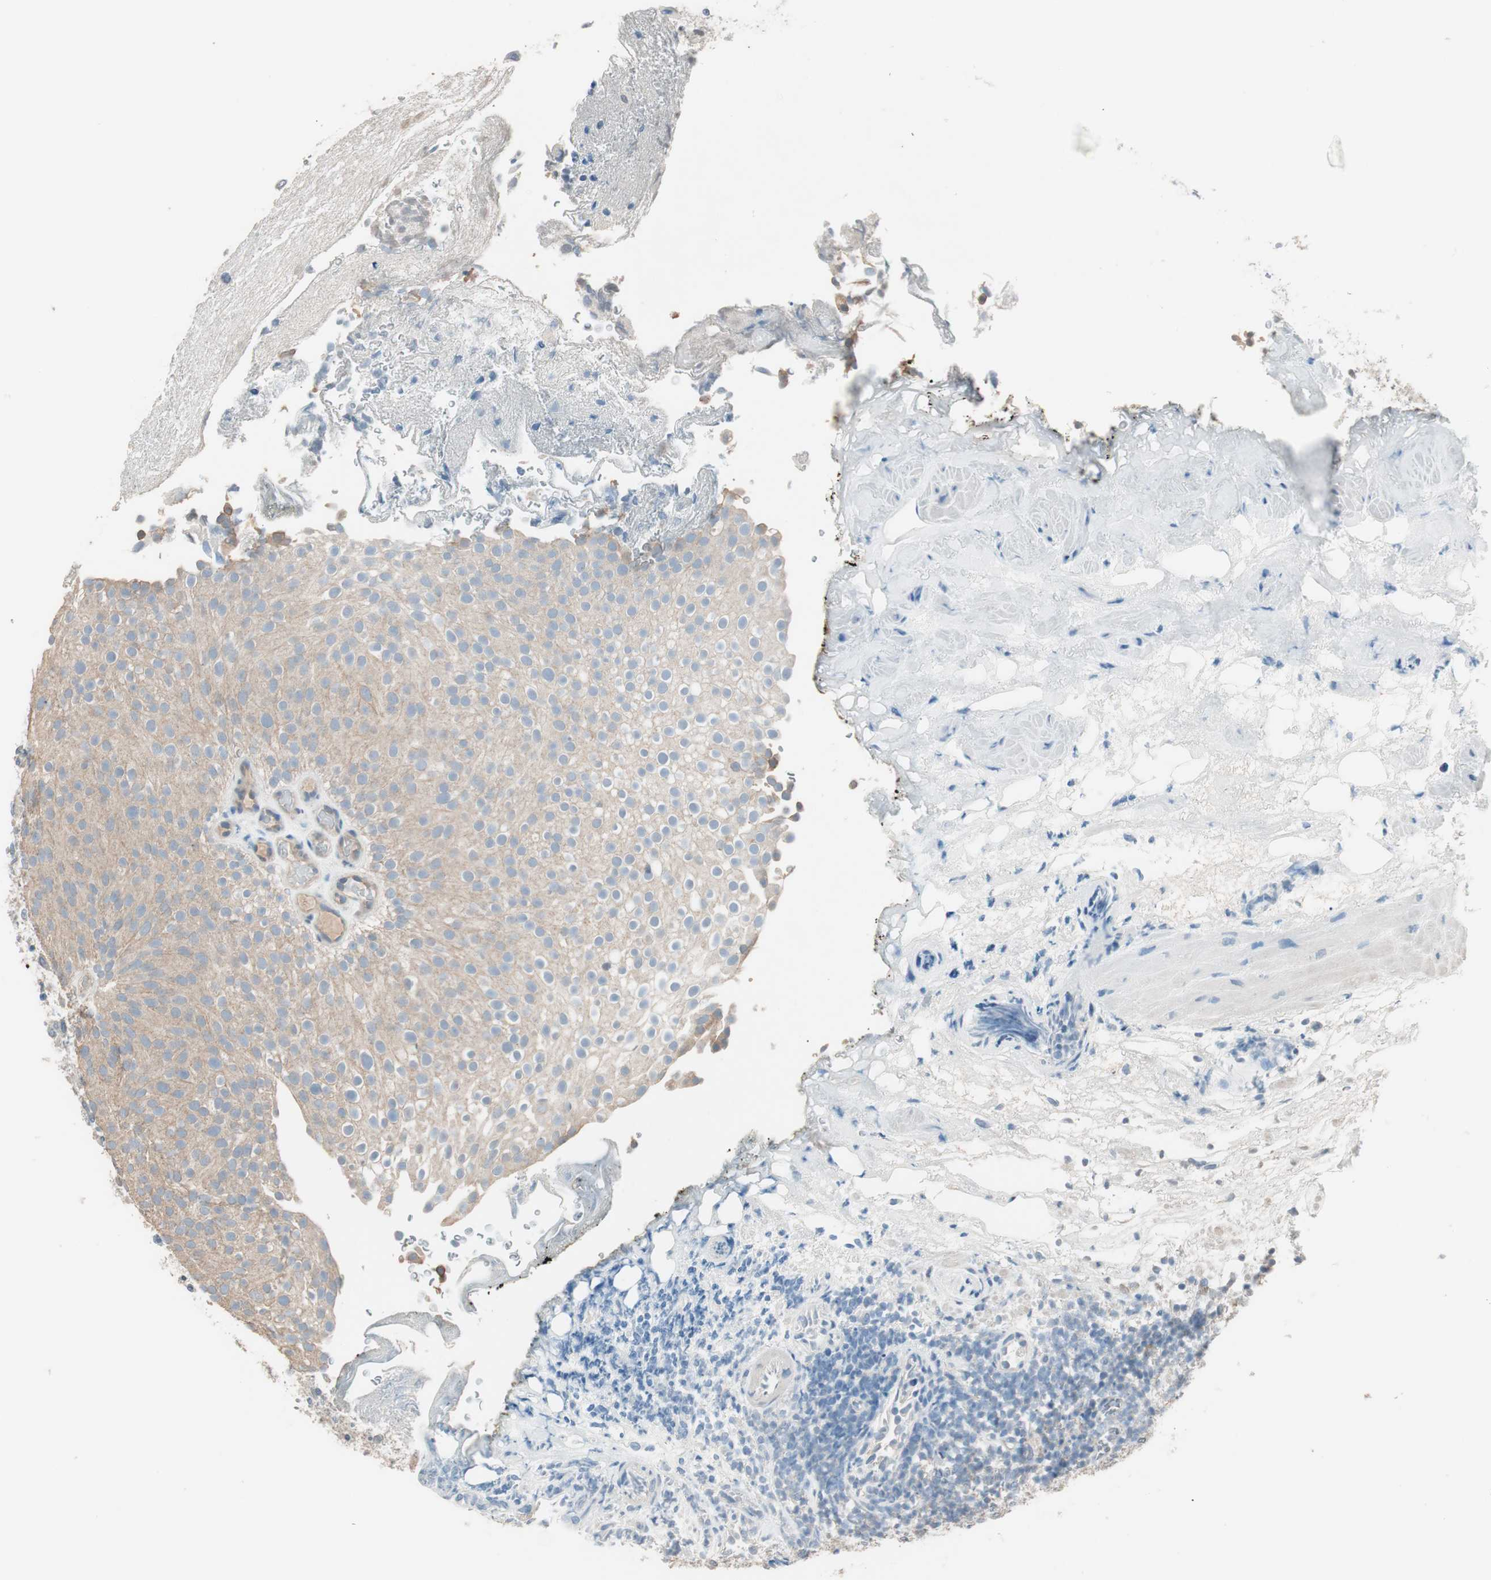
{"staining": {"intensity": "weak", "quantity": ">75%", "location": "cytoplasmic/membranous"}, "tissue": "urothelial cancer", "cell_type": "Tumor cells", "image_type": "cancer", "snomed": [{"axis": "morphology", "description": "Urothelial carcinoma, Low grade"}, {"axis": "topography", "description": "Urinary bladder"}], "caption": "Protein staining by immunohistochemistry reveals weak cytoplasmic/membranous expression in about >75% of tumor cells in urothelial cancer.", "gene": "KHK", "patient": {"sex": "male", "age": 78}}